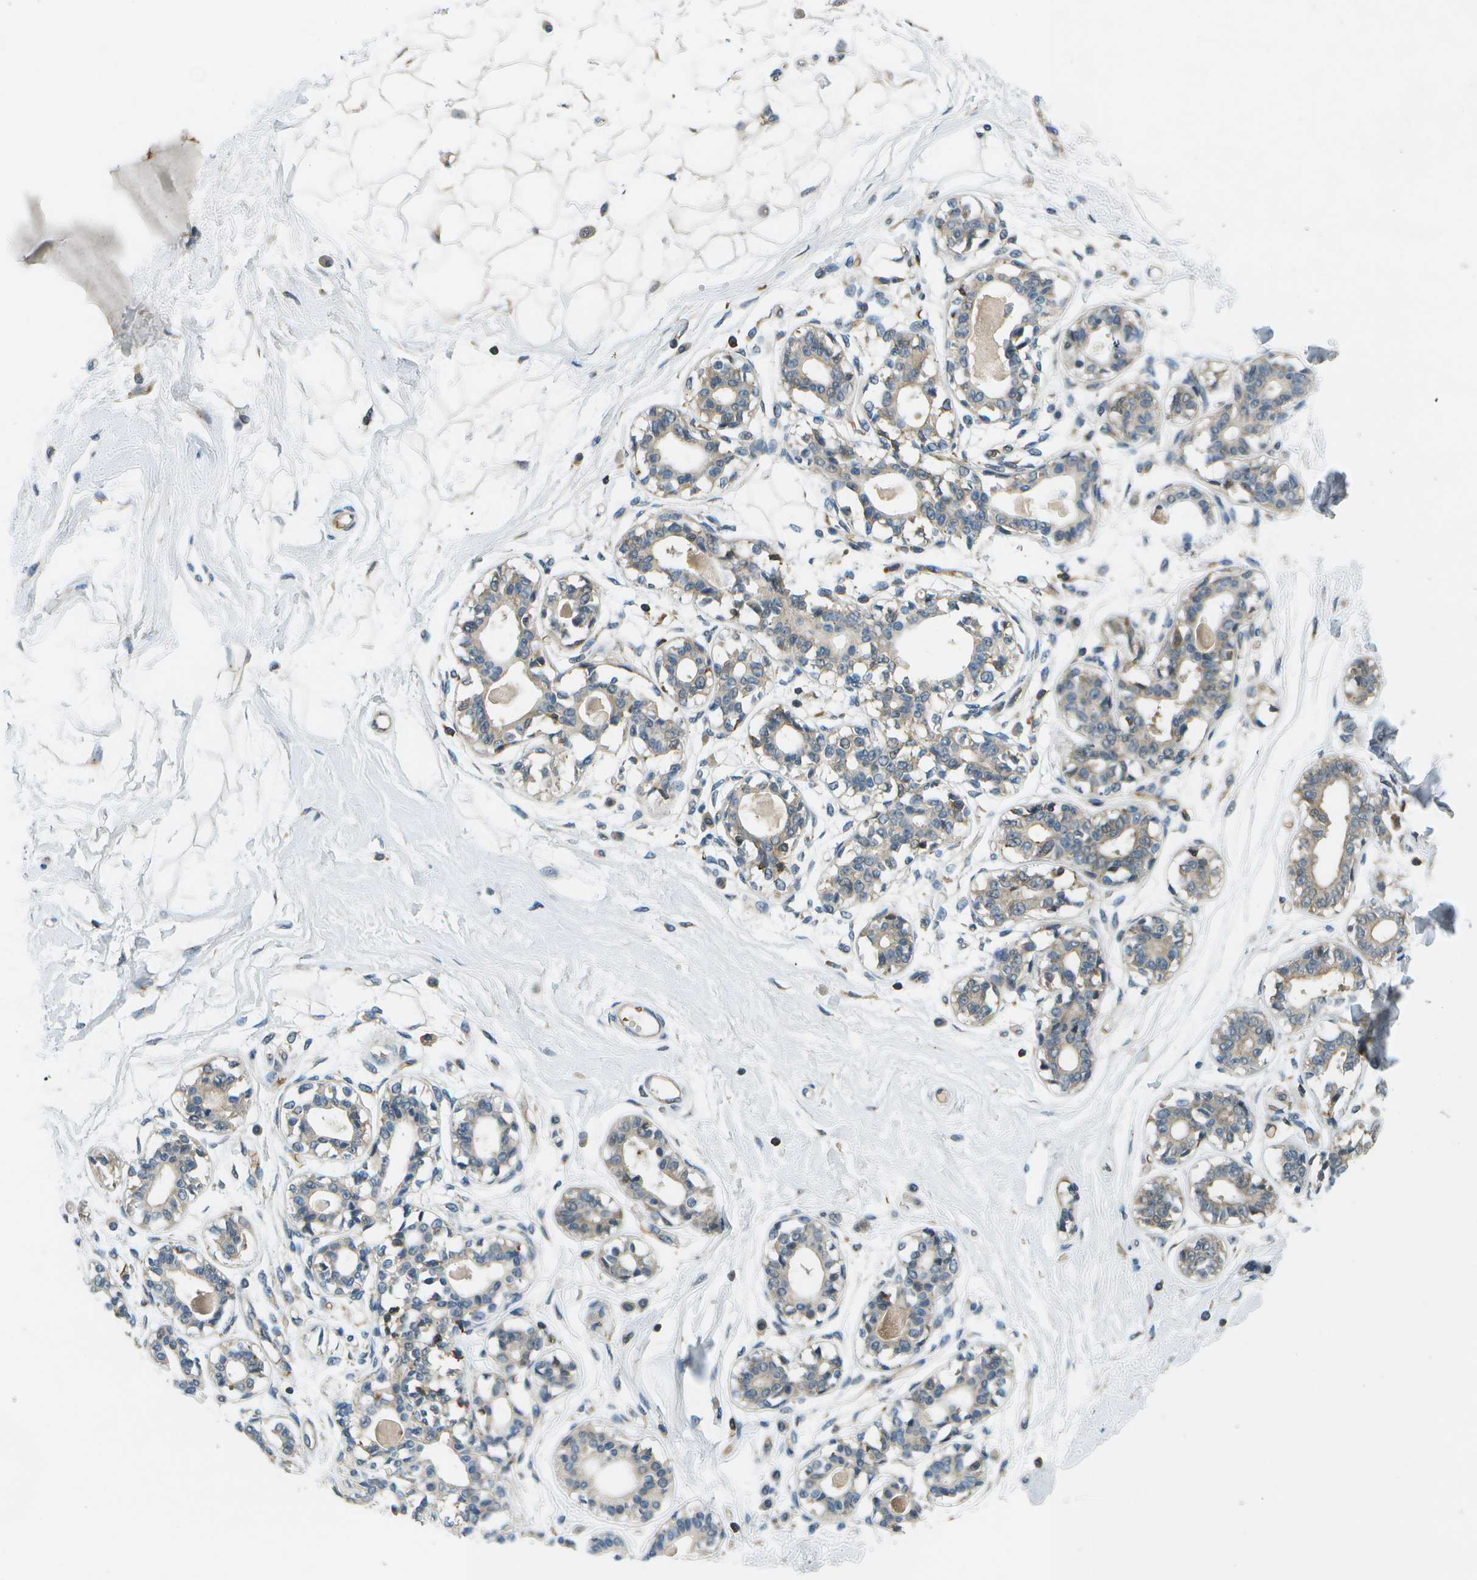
{"staining": {"intensity": "negative", "quantity": "none", "location": "none"}, "tissue": "breast", "cell_type": "Adipocytes", "image_type": "normal", "snomed": [{"axis": "morphology", "description": "Normal tissue, NOS"}, {"axis": "topography", "description": "Breast"}], "caption": "Adipocytes are negative for protein expression in unremarkable human breast. (Immunohistochemistry, brightfield microscopy, high magnification).", "gene": "CTIF", "patient": {"sex": "female", "age": 45}}